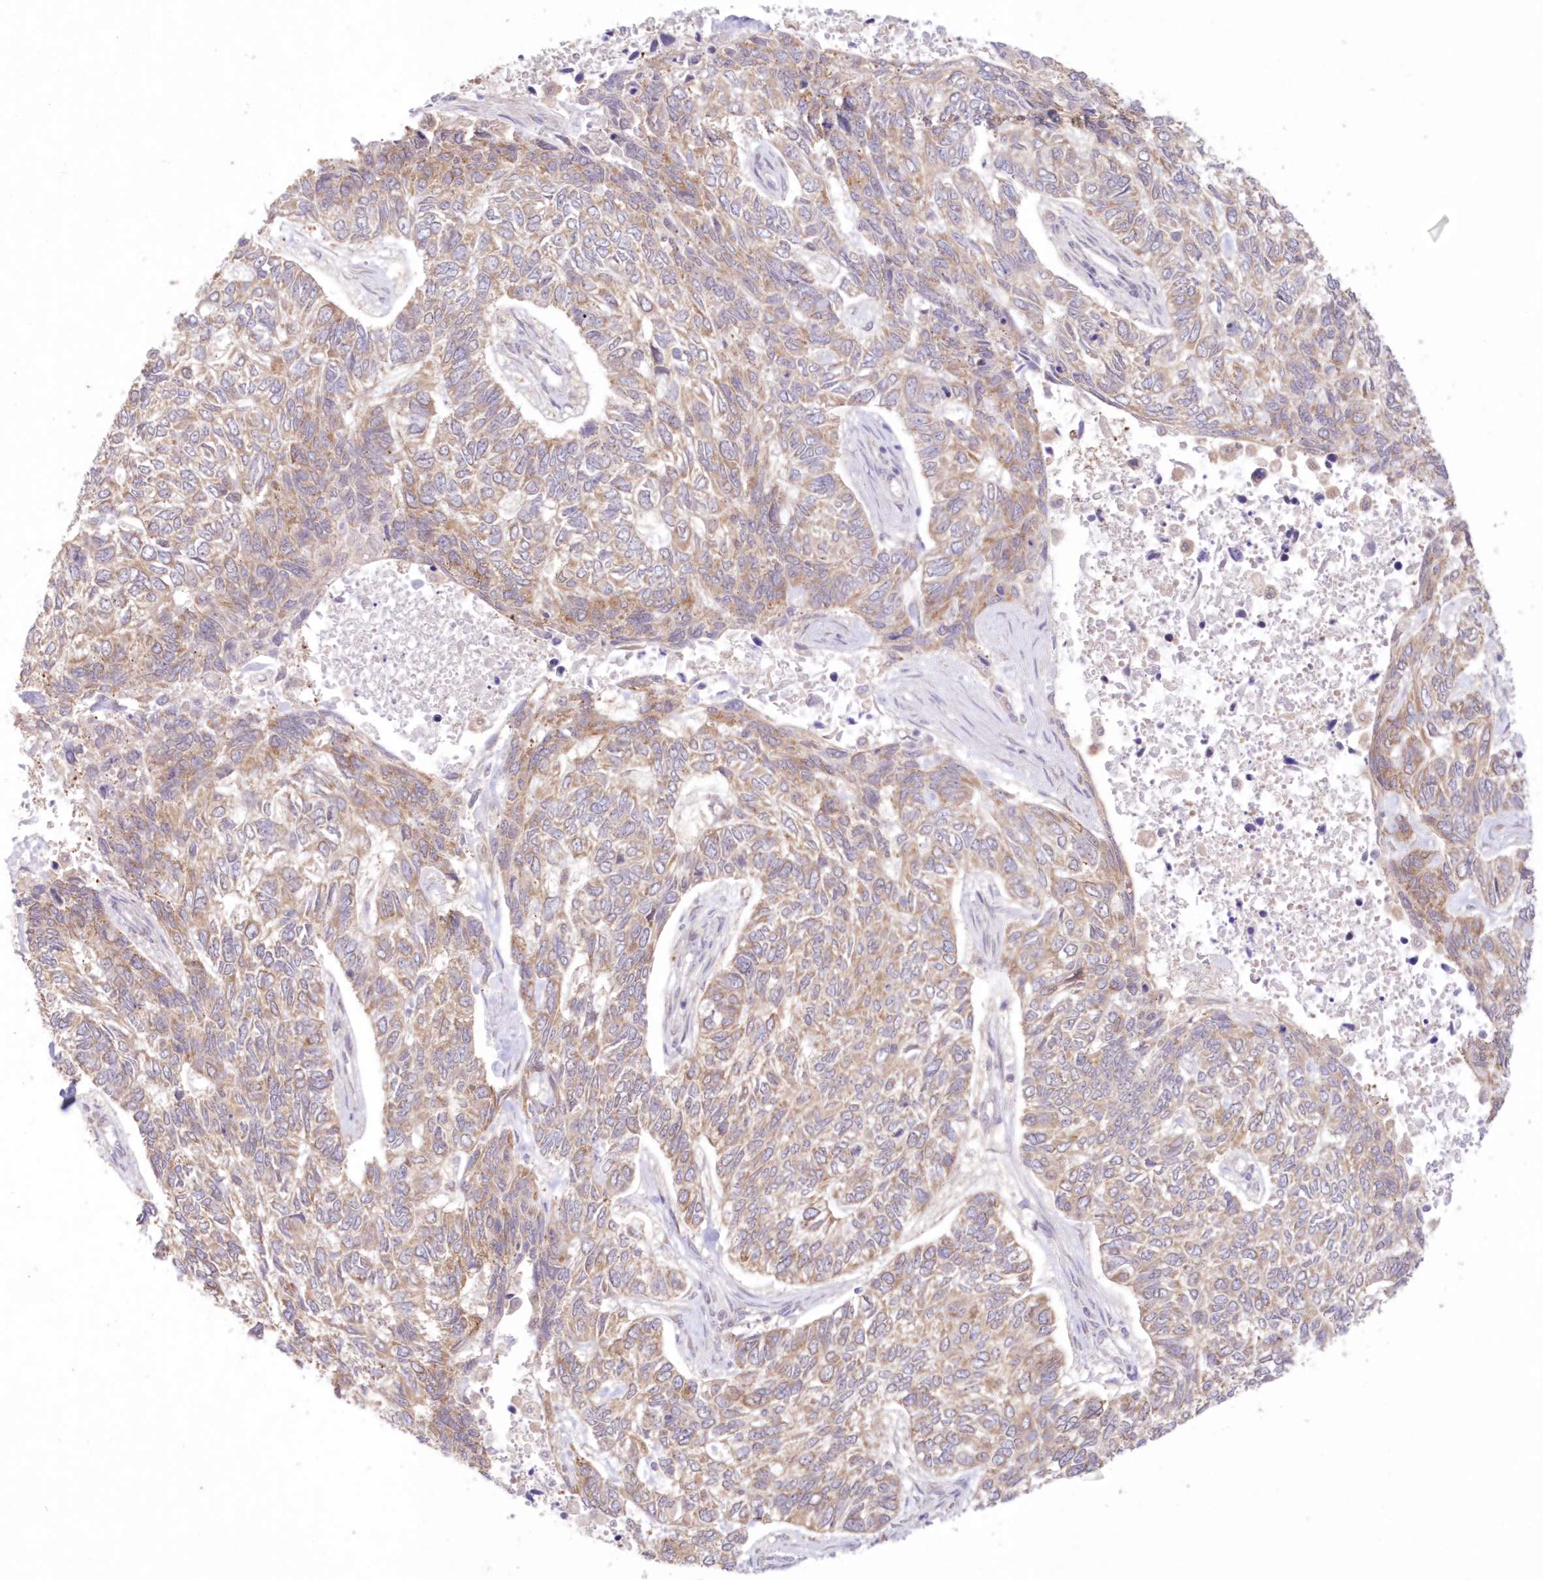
{"staining": {"intensity": "moderate", "quantity": ">75%", "location": "cytoplasmic/membranous"}, "tissue": "skin cancer", "cell_type": "Tumor cells", "image_type": "cancer", "snomed": [{"axis": "morphology", "description": "Basal cell carcinoma"}, {"axis": "topography", "description": "Skin"}], "caption": "IHC staining of skin cancer, which exhibits medium levels of moderate cytoplasmic/membranous expression in approximately >75% of tumor cells indicating moderate cytoplasmic/membranous protein expression. The staining was performed using DAB (3,3'-diaminobenzidine) (brown) for protein detection and nuclei were counterstained in hematoxylin (blue).", "gene": "RNPEP", "patient": {"sex": "female", "age": 65}}